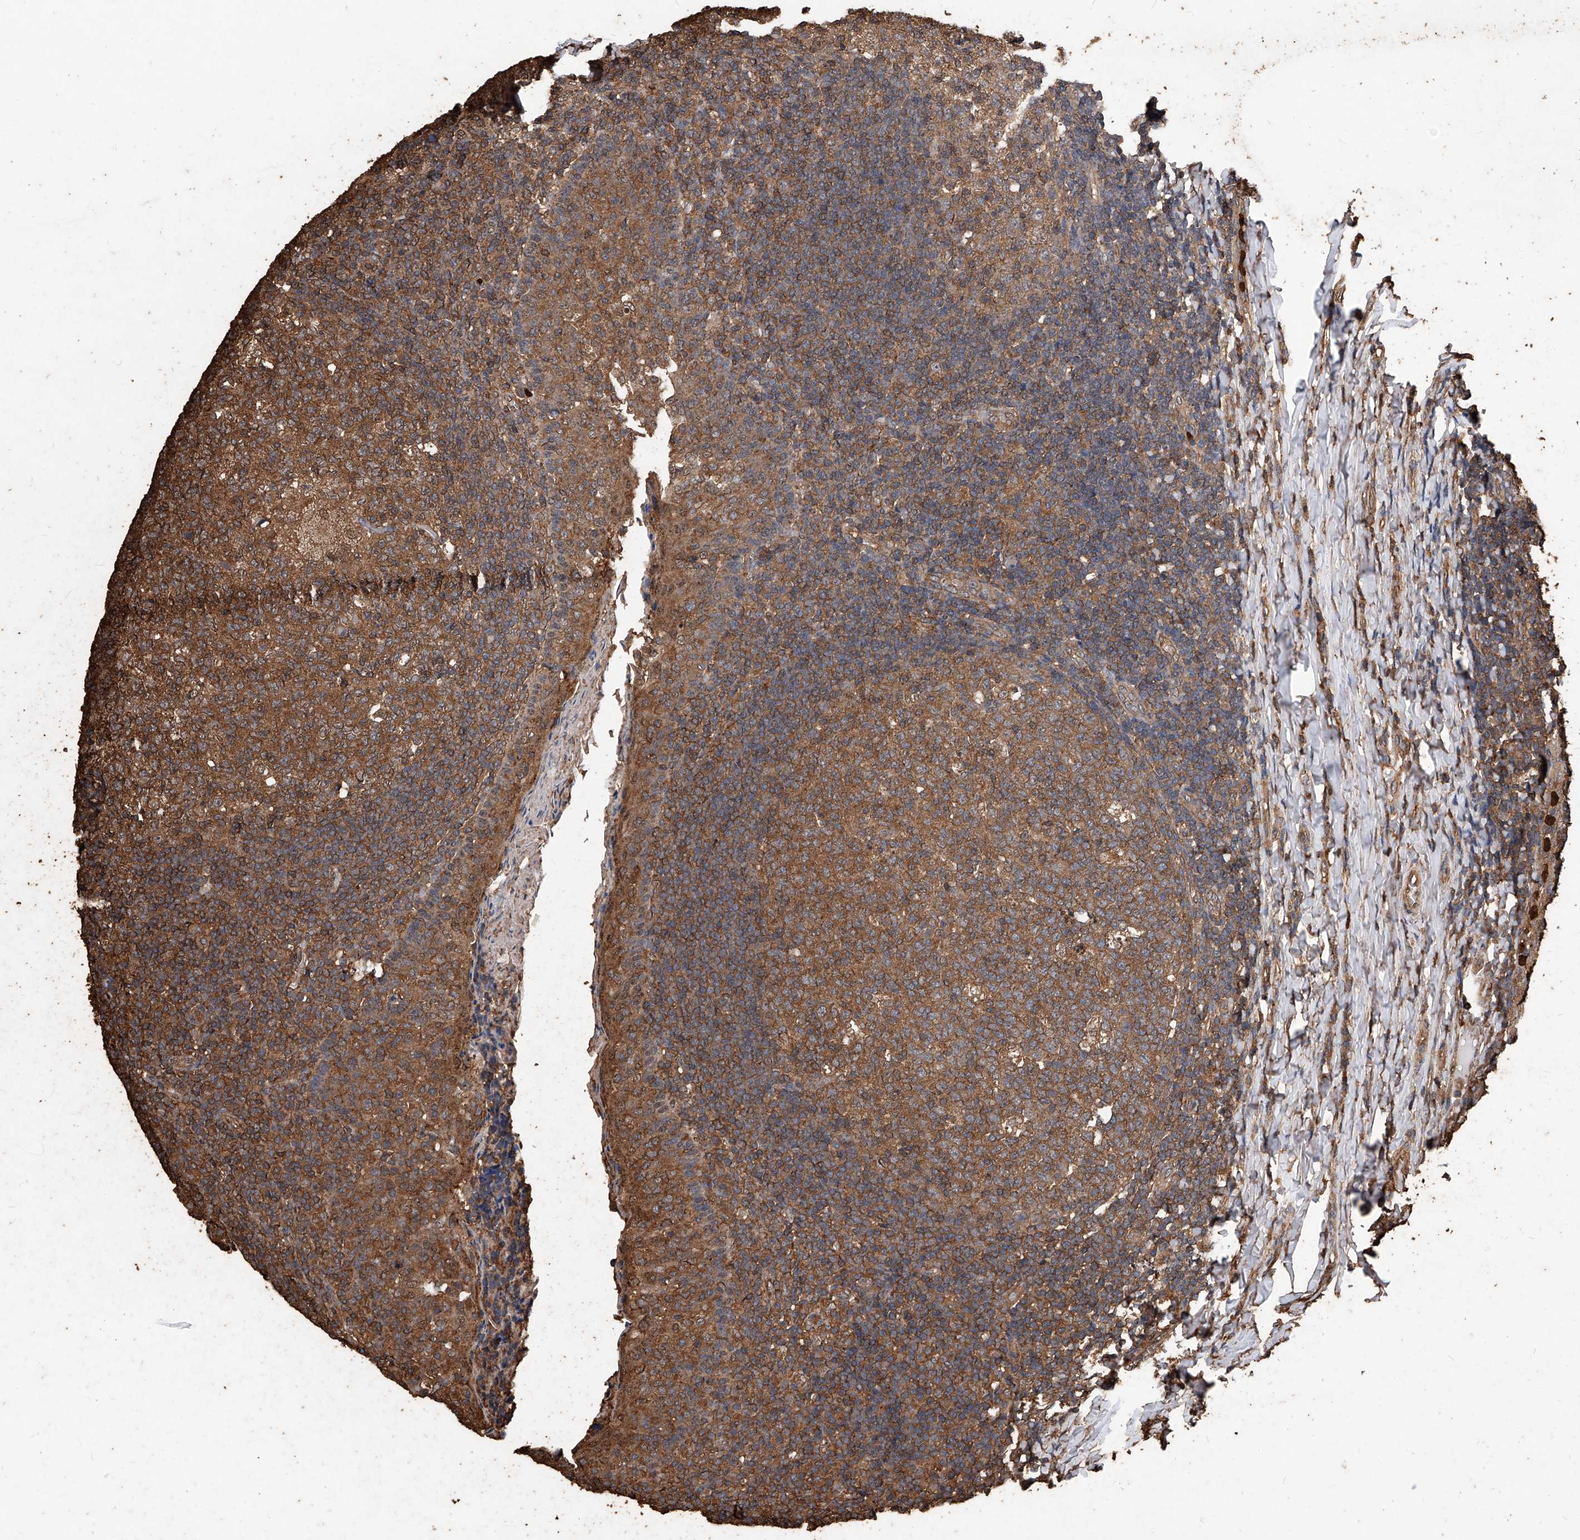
{"staining": {"intensity": "moderate", "quantity": ">75%", "location": "cytoplasmic/membranous"}, "tissue": "tonsil", "cell_type": "Germinal center cells", "image_type": "normal", "snomed": [{"axis": "morphology", "description": "Normal tissue, NOS"}, {"axis": "topography", "description": "Tonsil"}], "caption": "Immunohistochemical staining of benign human tonsil exhibits >75% levels of moderate cytoplasmic/membranous protein expression in approximately >75% of germinal center cells. (DAB = brown stain, brightfield microscopy at high magnification).", "gene": "UCP2", "patient": {"sex": "female", "age": 19}}